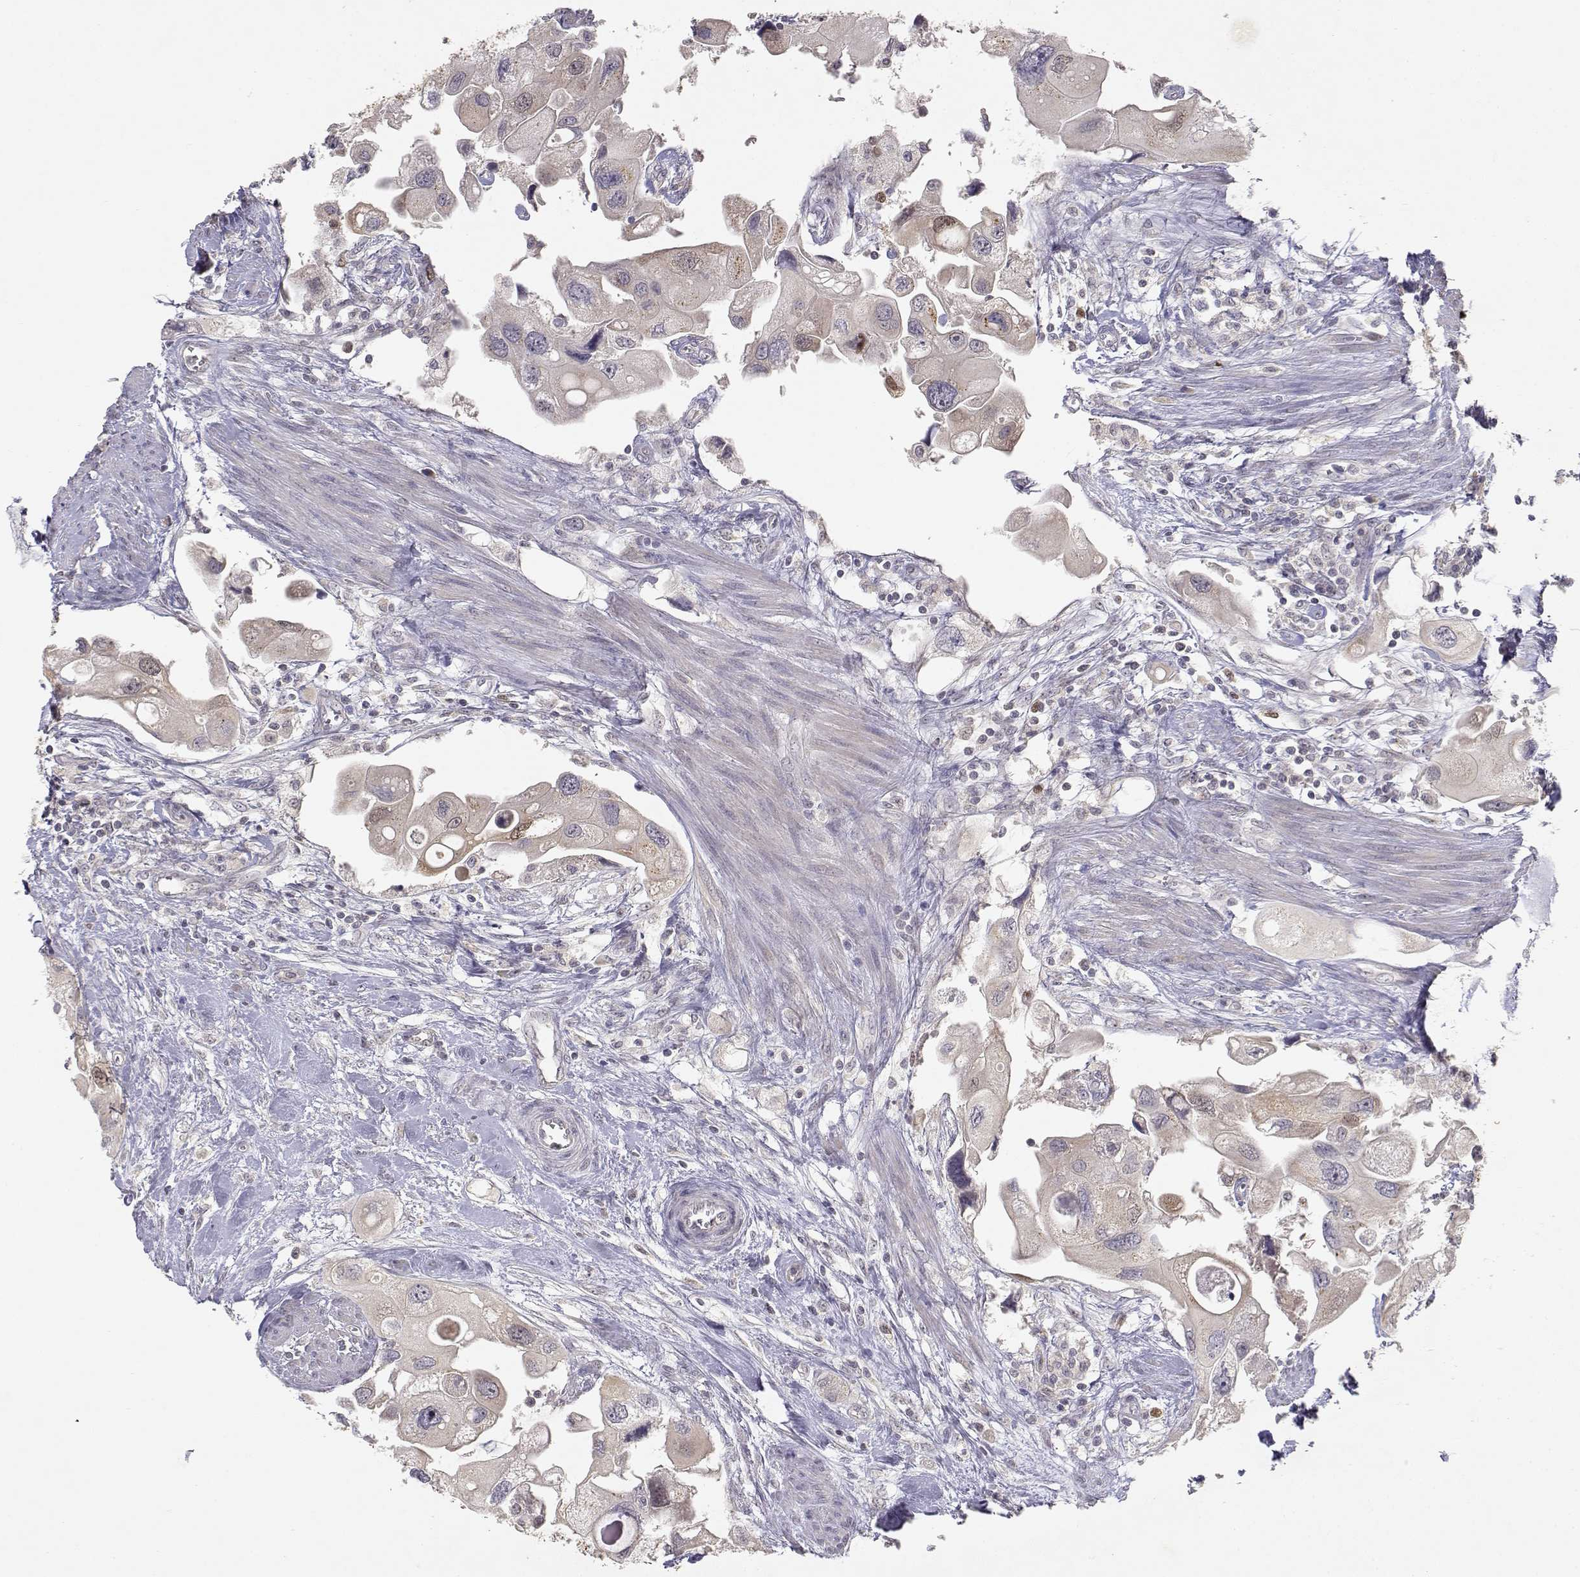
{"staining": {"intensity": "weak", "quantity": ">75%", "location": "cytoplasmic/membranous"}, "tissue": "urothelial cancer", "cell_type": "Tumor cells", "image_type": "cancer", "snomed": [{"axis": "morphology", "description": "Urothelial carcinoma, High grade"}, {"axis": "topography", "description": "Urinary bladder"}], "caption": "Immunohistochemical staining of high-grade urothelial carcinoma exhibits low levels of weak cytoplasmic/membranous protein staining in about >75% of tumor cells. The staining was performed using DAB, with brown indicating positive protein expression. Nuclei are stained blue with hematoxylin.", "gene": "RAD51", "patient": {"sex": "male", "age": 59}}